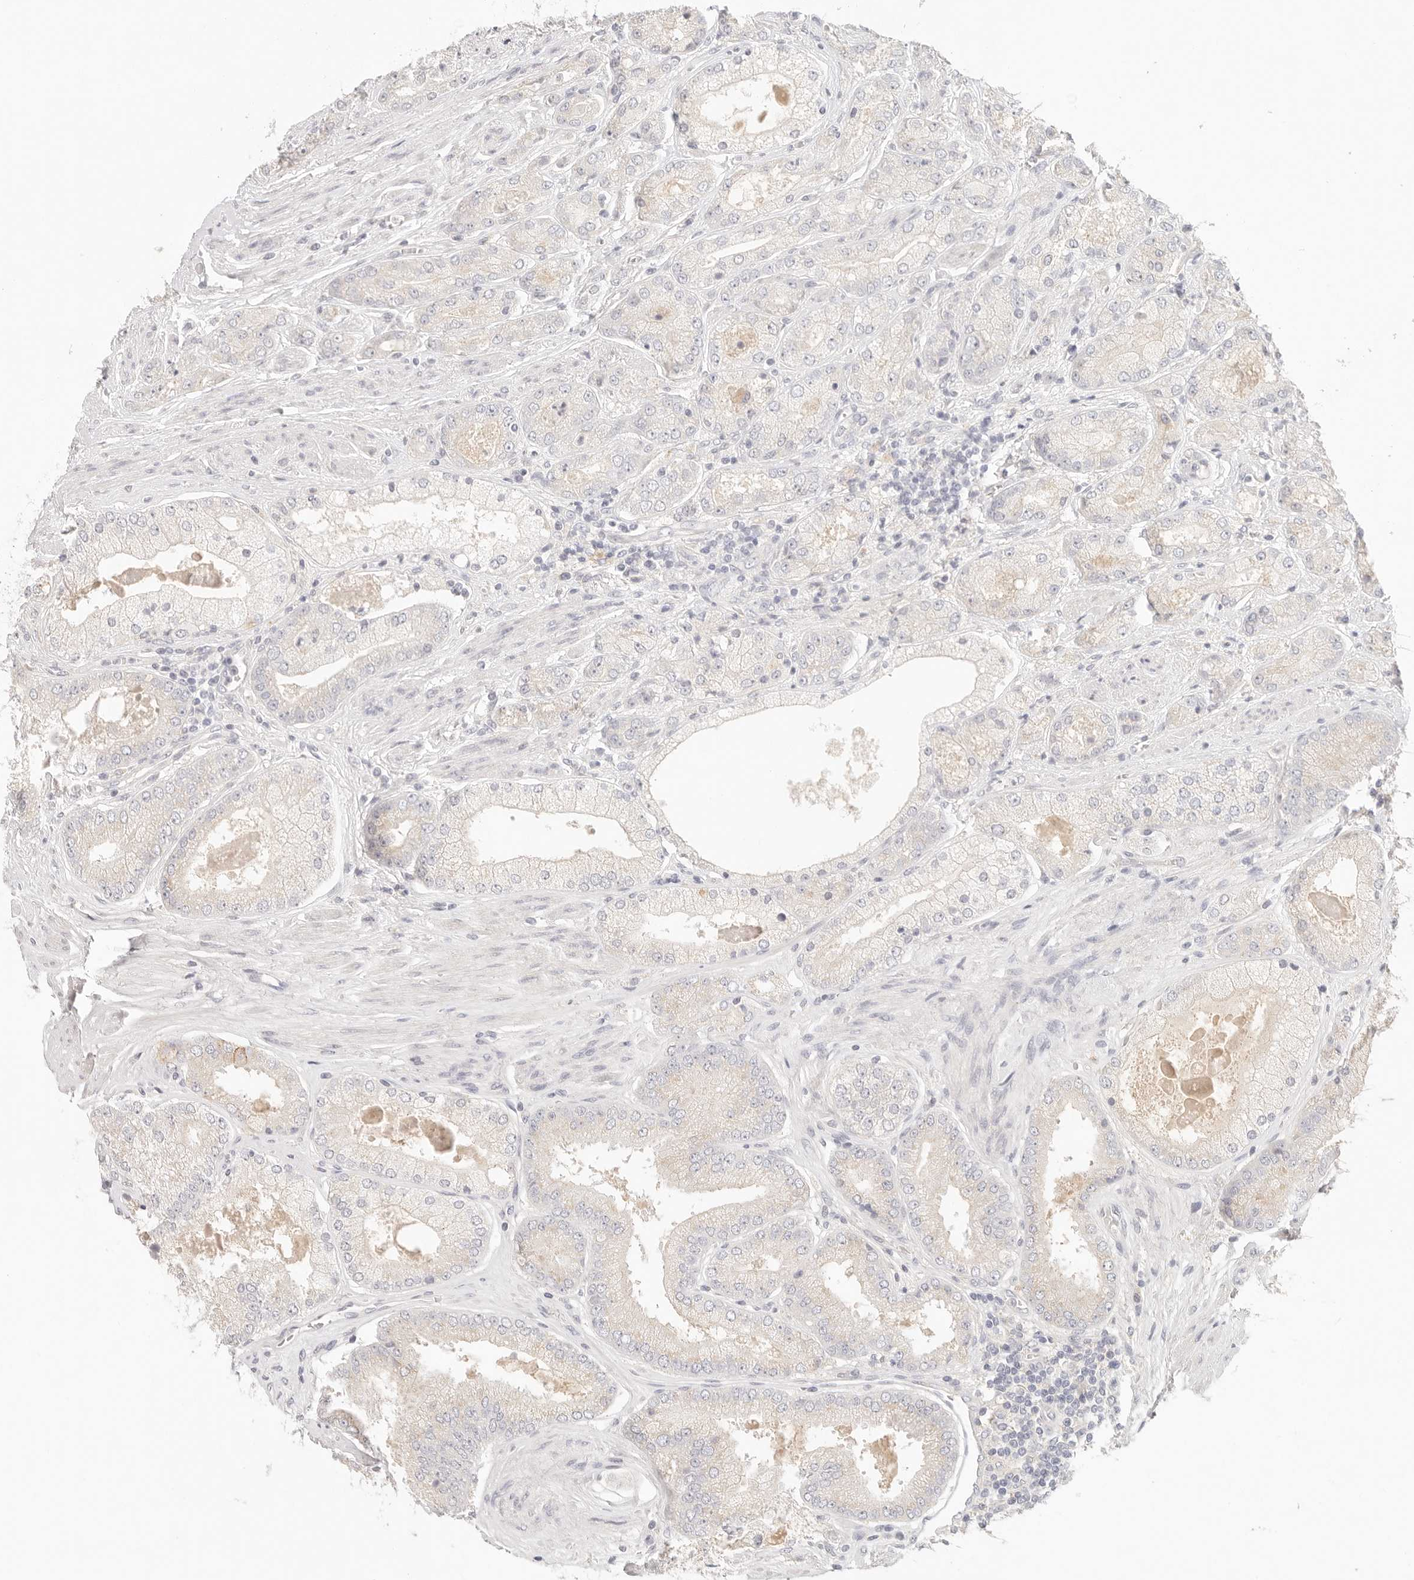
{"staining": {"intensity": "negative", "quantity": "none", "location": "none"}, "tissue": "prostate cancer", "cell_type": "Tumor cells", "image_type": "cancer", "snomed": [{"axis": "morphology", "description": "Adenocarcinoma, High grade"}, {"axis": "topography", "description": "Prostate"}], "caption": "IHC of human adenocarcinoma (high-grade) (prostate) shows no expression in tumor cells. (DAB immunohistochemistry (IHC) visualized using brightfield microscopy, high magnification).", "gene": "CEP120", "patient": {"sex": "male", "age": 58}}